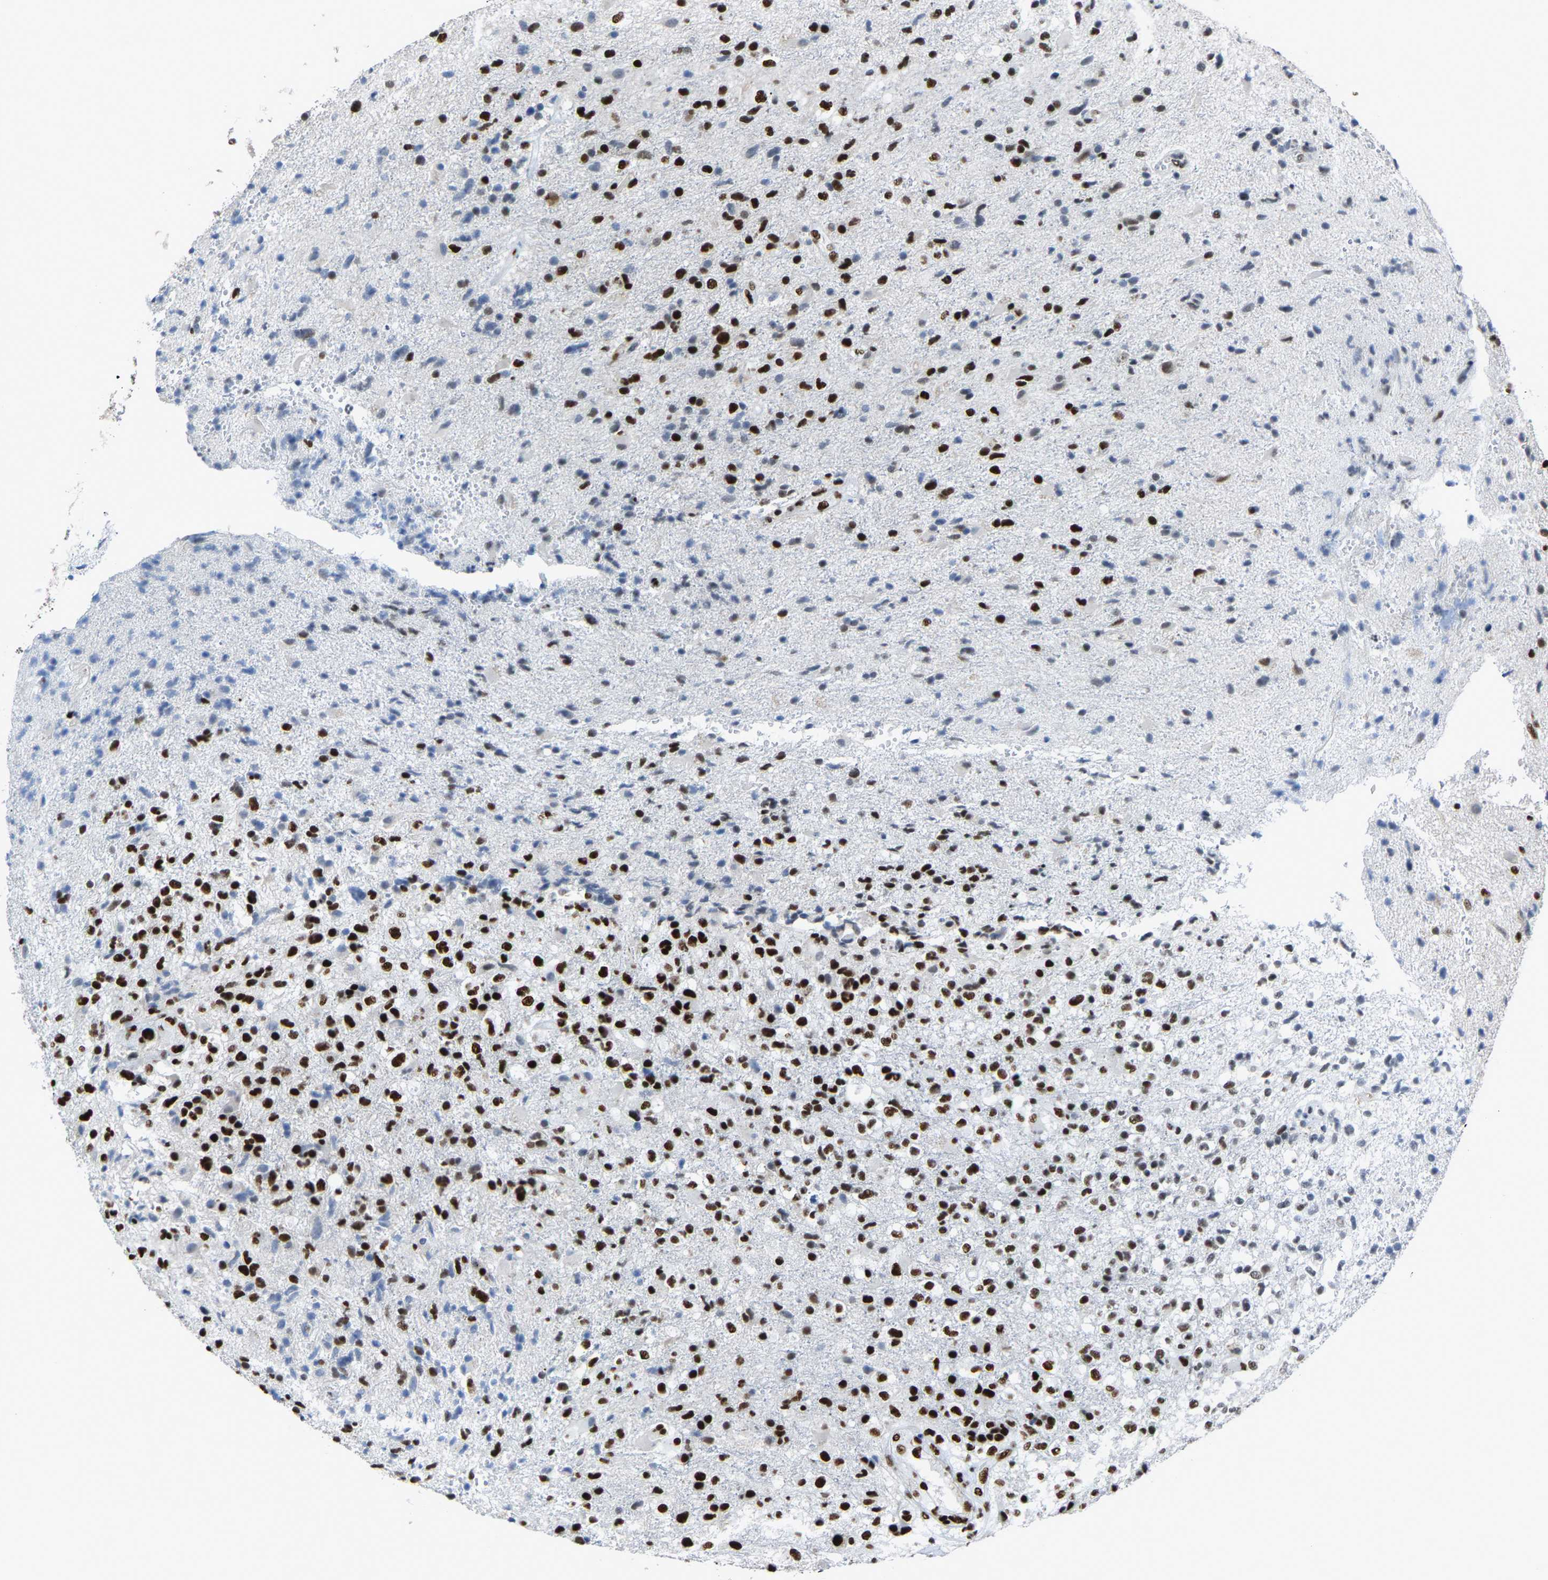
{"staining": {"intensity": "strong", "quantity": ">75%", "location": "nuclear"}, "tissue": "glioma", "cell_type": "Tumor cells", "image_type": "cancer", "snomed": [{"axis": "morphology", "description": "Glioma, malignant, High grade"}, {"axis": "topography", "description": "Brain"}], "caption": "The micrograph exhibits staining of glioma, revealing strong nuclear protein expression (brown color) within tumor cells.", "gene": "DDX5", "patient": {"sex": "male", "age": 72}}